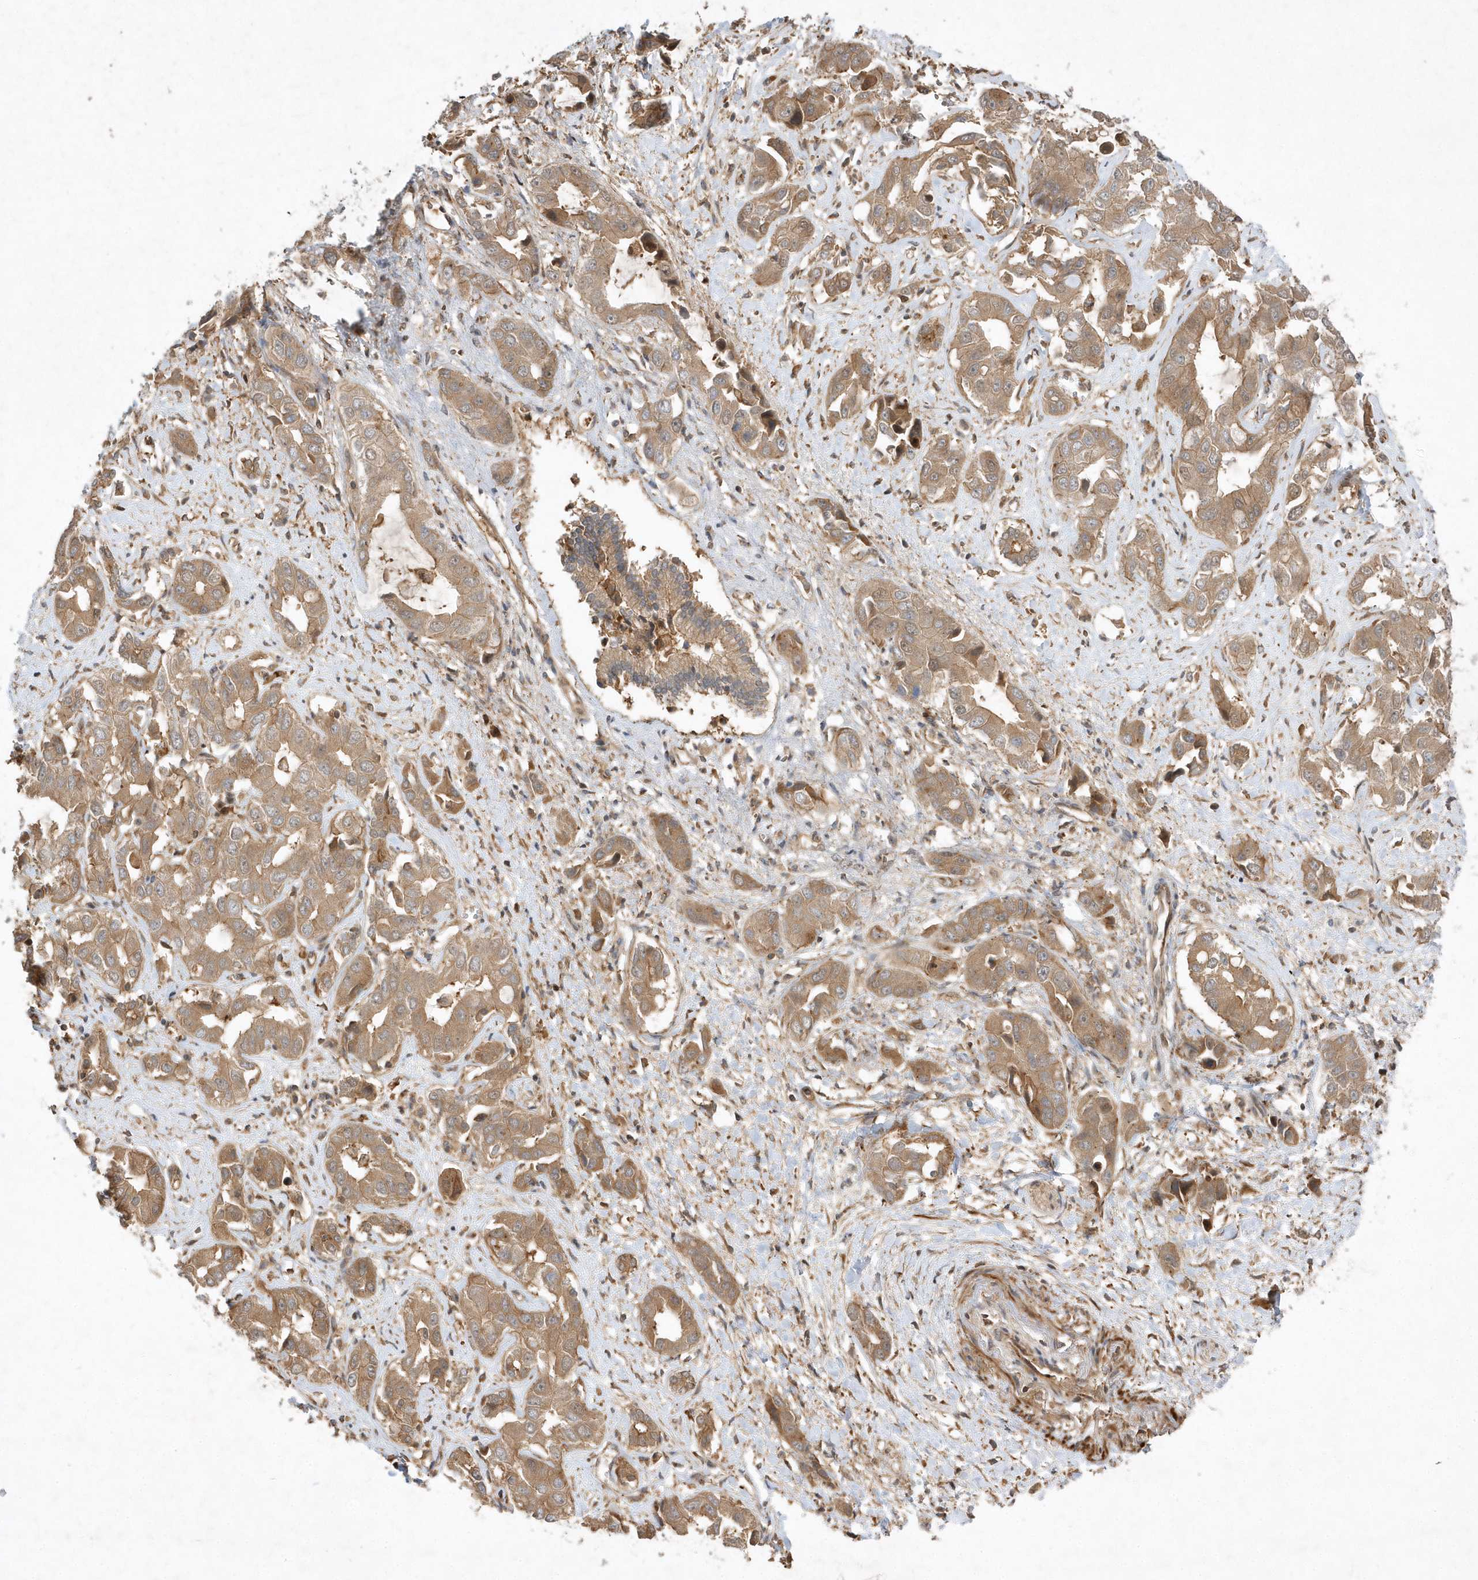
{"staining": {"intensity": "moderate", "quantity": ">75%", "location": "cytoplasmic/membranous"}, "tissue": "liver cancer", "cell_type": "Tumor cells", "image_type": "cancer", "snomed": [{"axis": "morphology", "description": "Cholangiocarcinoma"}, {"axis": "topography", "description": "Liver"}], "caption": "A brown stain shows moderate cytoplasmic/membranous staining of a protein in human liver cancer (cholangiocarcinoma) tumor cells.", "gene": "GFM2", "patient": {"sex": "female", "age": 52}}